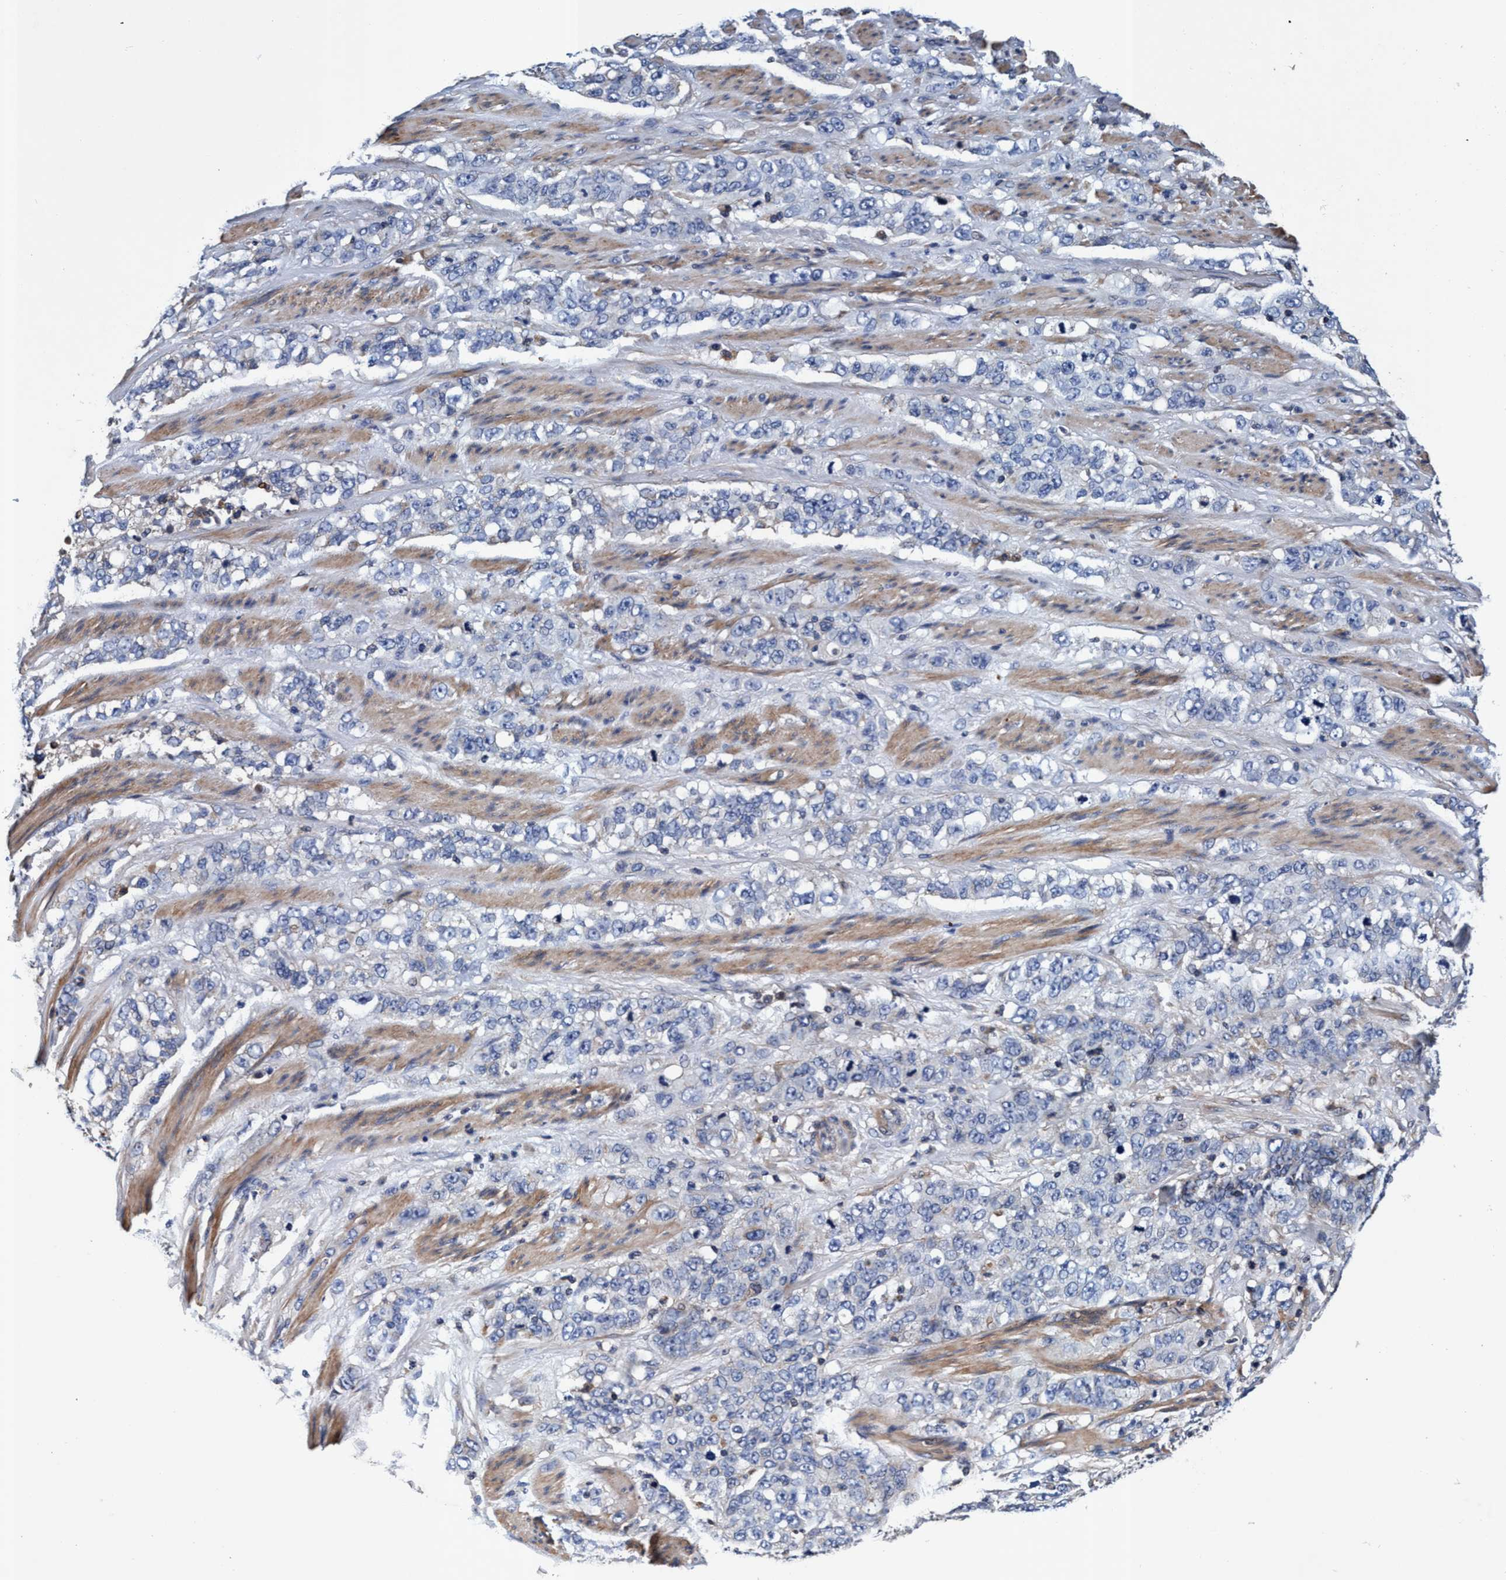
{"staining": {"intensity": "weak", "quantity": "<25%", "location": "cytoplasmic/membranous"}, "tissue": "stomach cancer", "cell_type": "Tumor cells", "image_type": "cancer", "snomed": [{"axis": "morphology", "description": "Adenocarcinoma, NOS"}, {"axis": "topography", "description": "Stomach"}], "caption": "Immunohistochemical staining of stomach cancer (adenocarcinoma) demonstrates no significant staining in tumor cells.", "gene": "RNF208", "patient": {"sex": "male", "age": 48}}